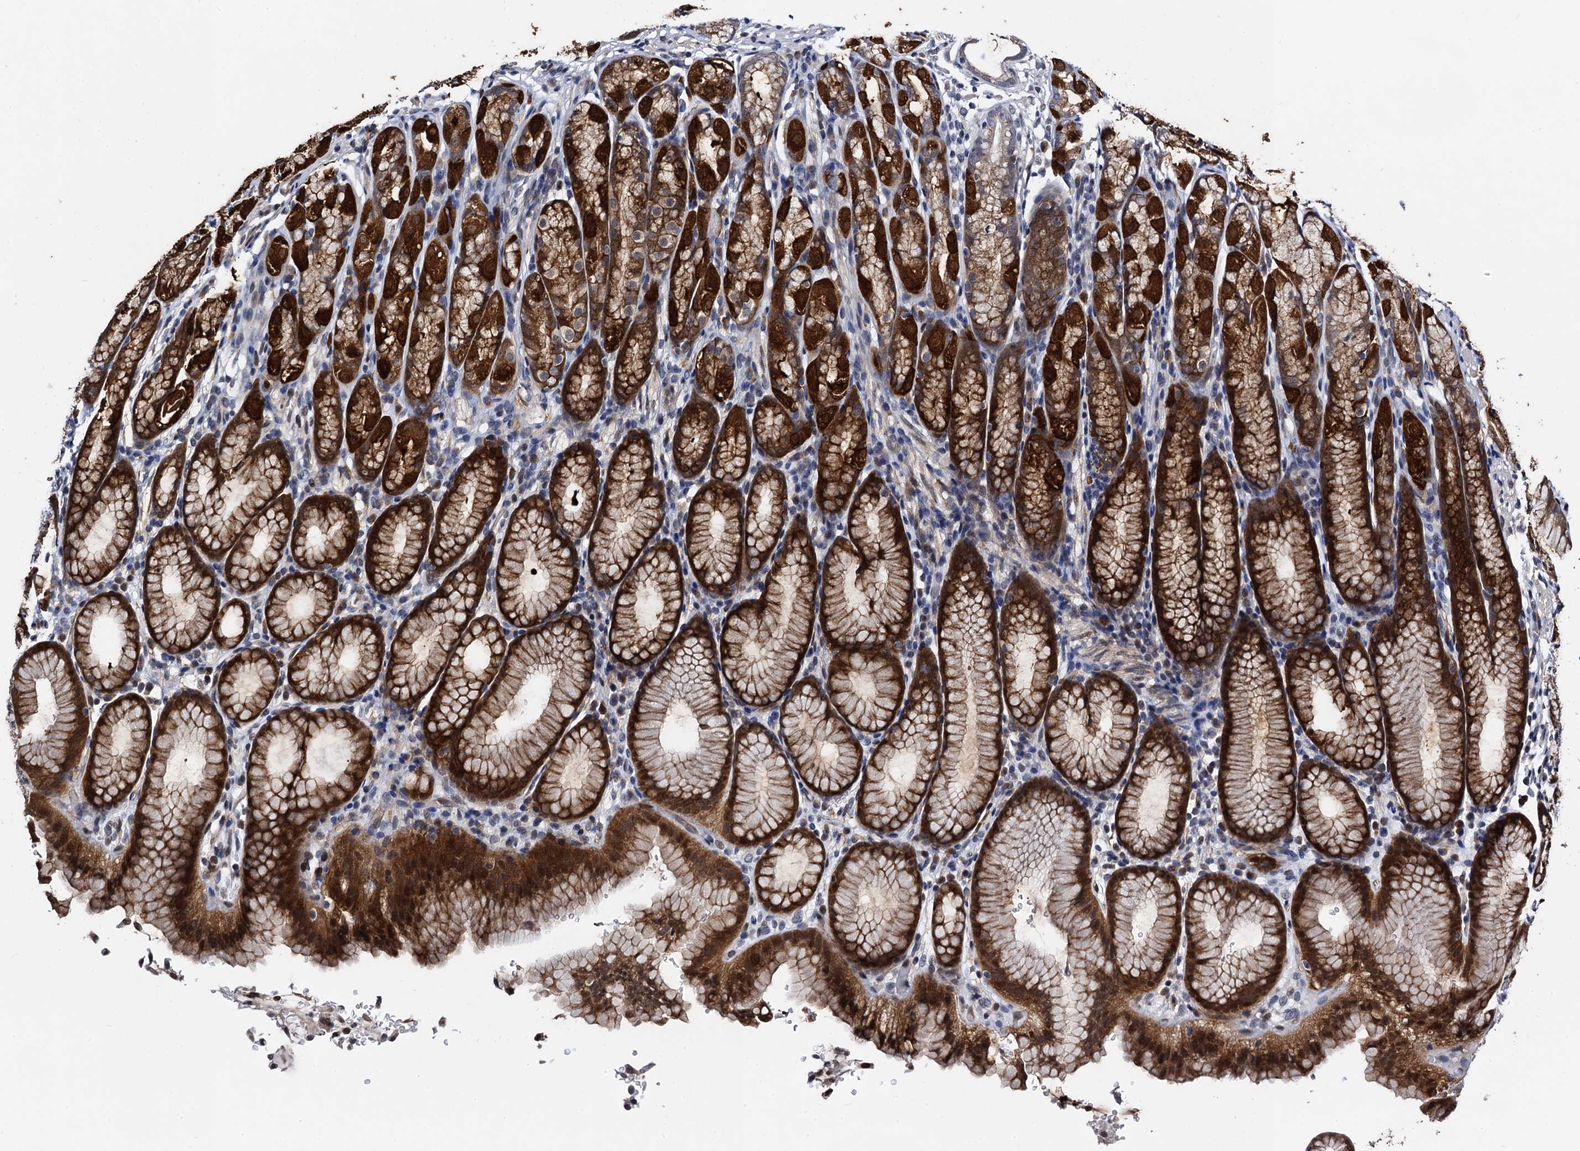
{"staining": {"intensity": "strong", "quantity": ">75%", "location": "cytoplasmic/membranous,nuclear"}, "tissue": "stomach", "cell_type": "Glandular cells", "image_type": "normal", "snomed": [{"axis": "morphology", "description": "Normal tissue, NOS"}, {"axis": "topography", "description": "Stomach"}], "caption": "An immunohistochemistry photomicrograph of unremarkable tissue is shown. Protein staining in brown shows strong cytoplasmic/membranous,nuclear positivity in stomach within glandular cells. Using DAB (brown) and hematoxylin (blue) stains, captured at high magnification using brightfield microscopy.", "gene": "FAM222A", "patient": {"sex": "male", "age": 42}}